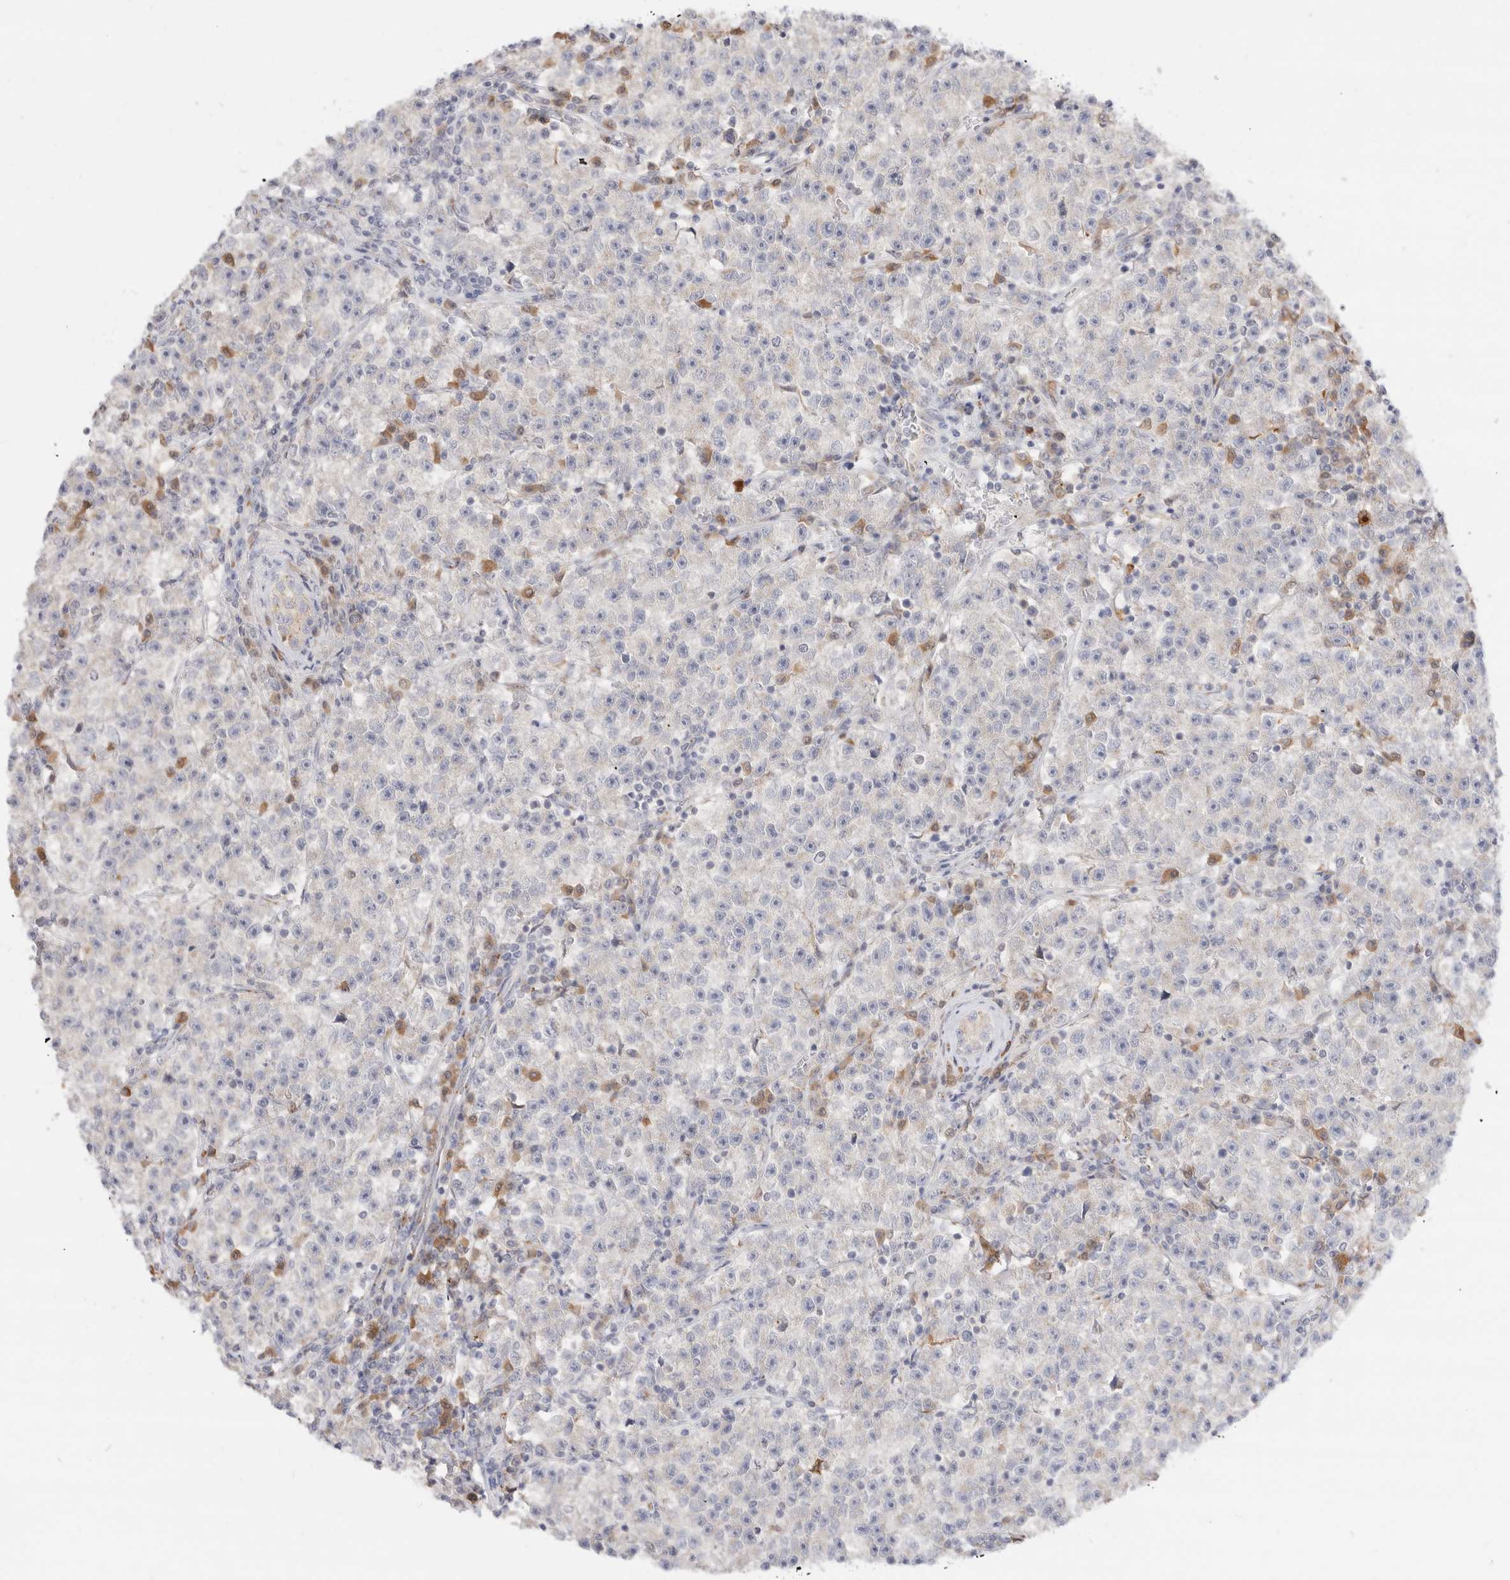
{"staining": {"intensity": "negative", "quantity": "none", "location": "none"}, "tissue": "testis cancer", "cell_type": "Tumor cells", "image_type": "cancer", "snomed": [{"axis": "morphology", "description": "Seminoma, NOS"}, {"axis": "topography", "description": "Testis"}], "caption": "An IHC micrograph of testis cancer is shown. There is no staining in tumor cells of testis cancer. (Stains: DAB immunohistochemistry (IHC) with hematoxylin counter stain, Microscopy: brightfield microscopy at high magnification).", "gene": "EFCAB13", "patient": {"sex": "male", "age": 22}}